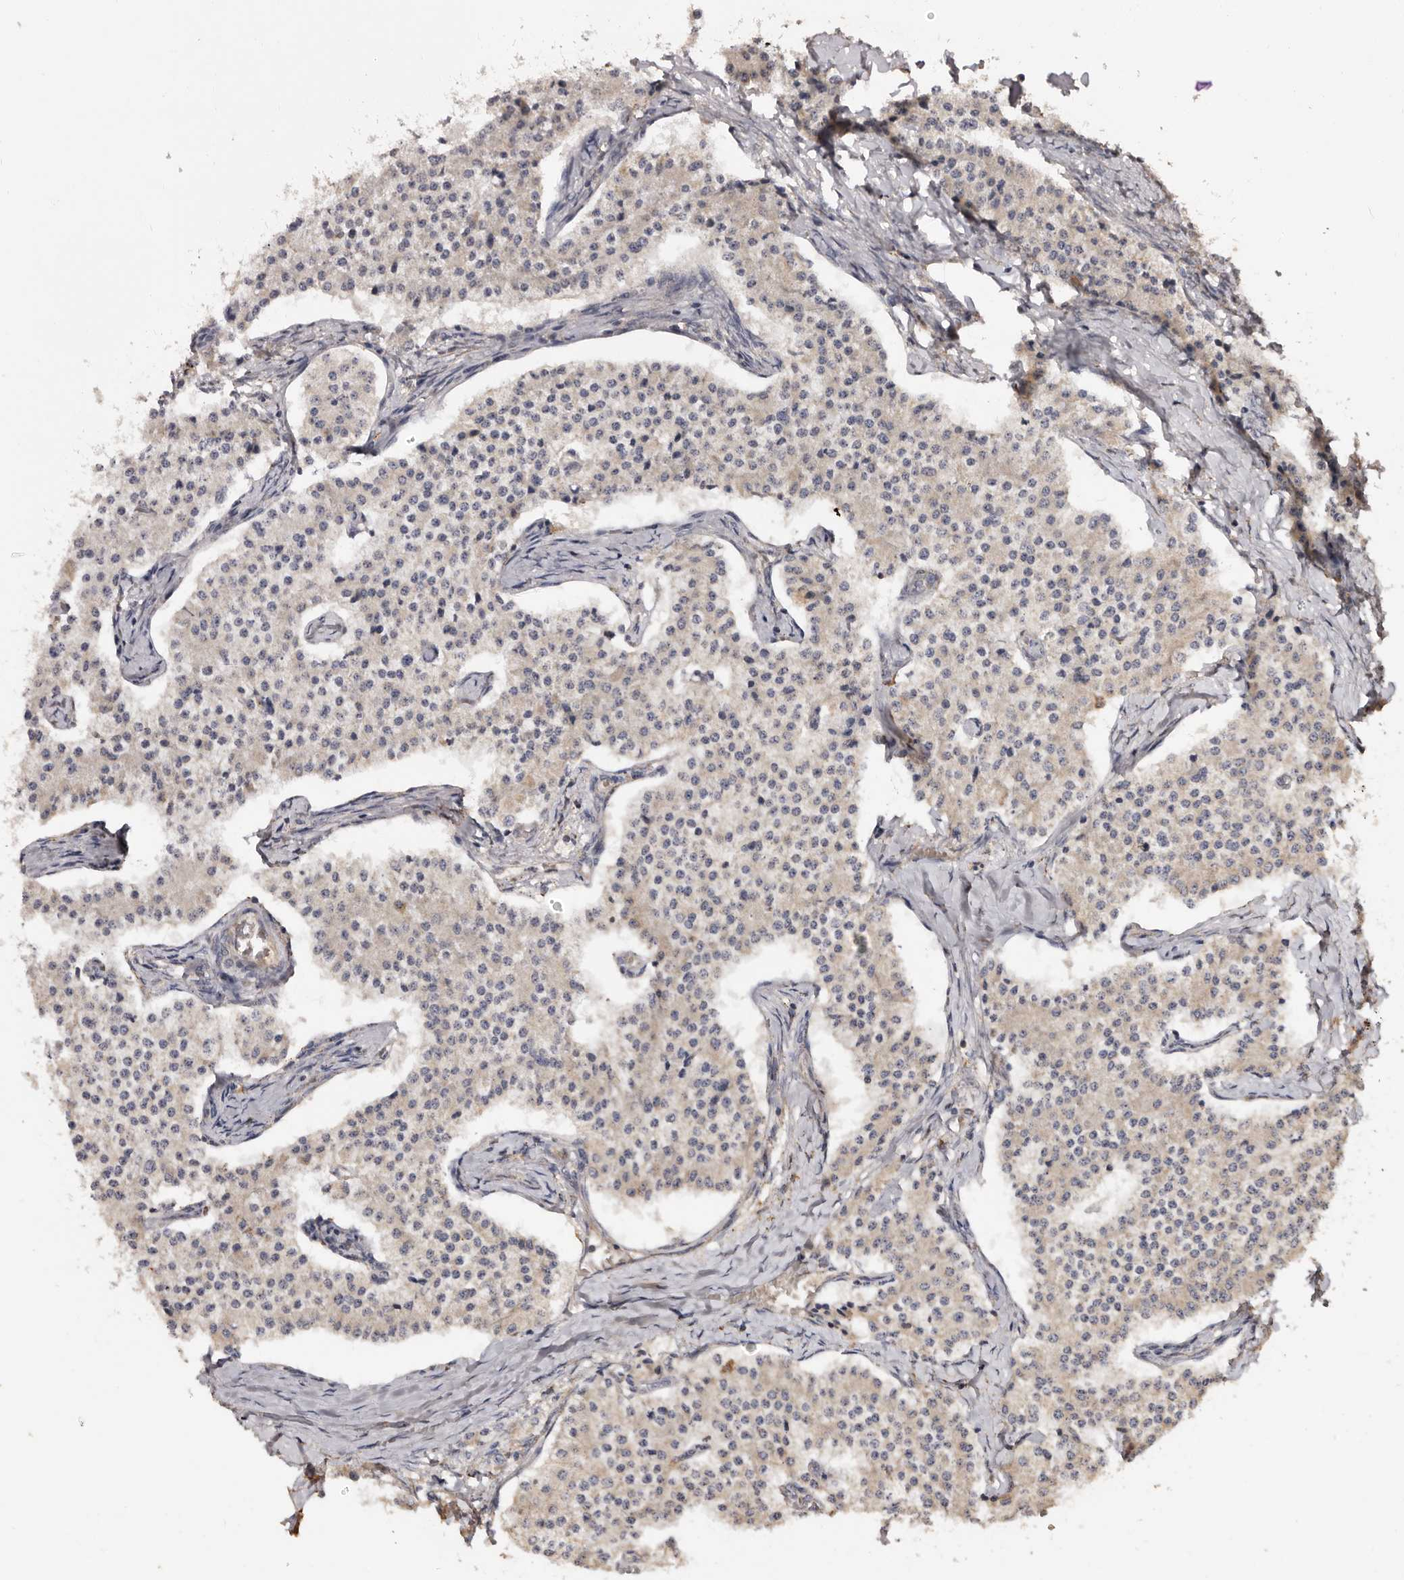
{"staining": {"intensity": "weak", "quantity": "25%-75%", "location": "cytoplasmic/membranous"}, "tissue": "carcinoid", "cell_type": "Tumor cells", "image_type": "cancer", "snomed": [{"axis": "morphology", "description": "Carcinoid, malignant, NOS"}, {"axis": "topography", "description": "Colon"}], "caption": "A low amount of weak cytoplasmic/membranous positivity is identified in about 25%-75% of tumor cells in carcinoid (malignant) tissue.", "gene": "AKAP7", "patient": {"sex": "female", "age": 52}}